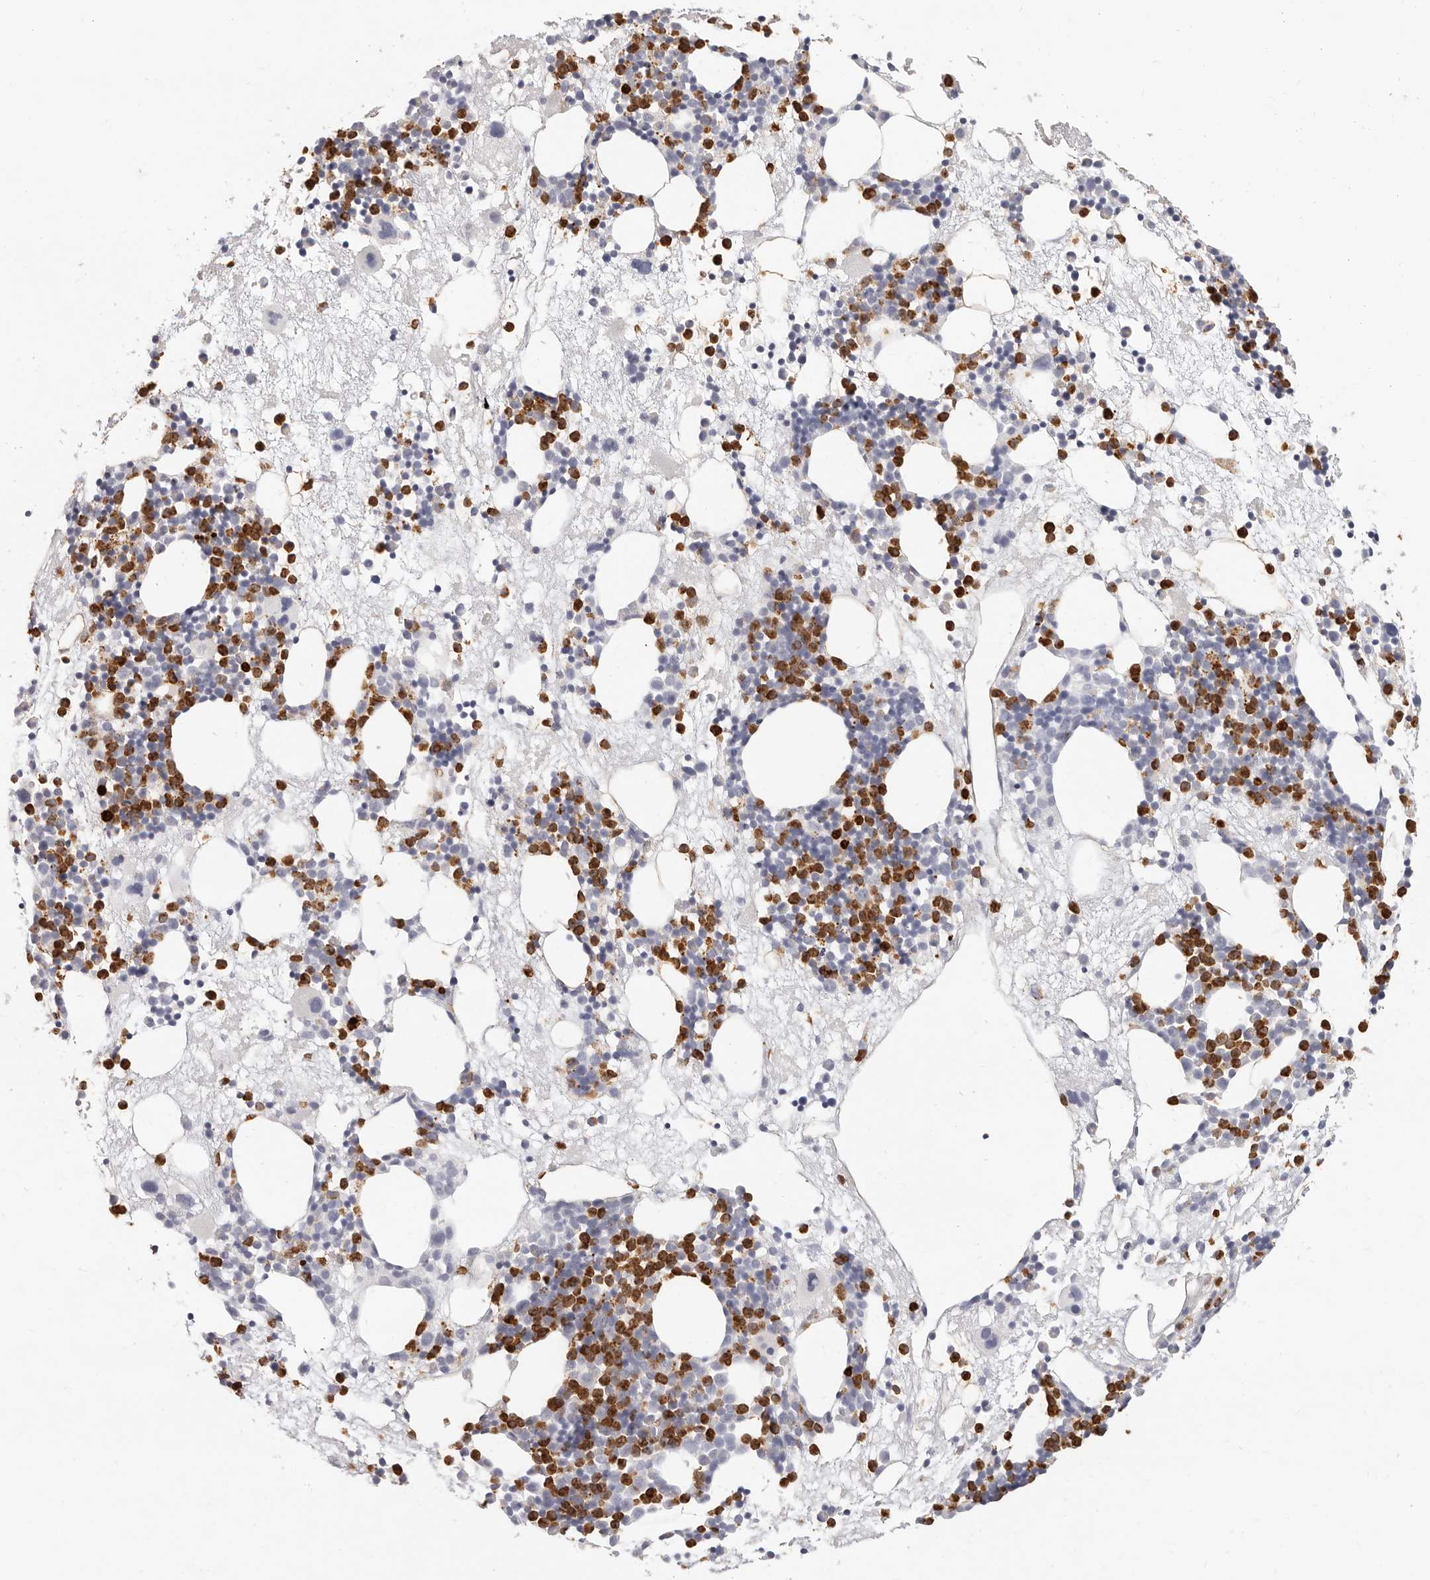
{"staining": {"intensity": "strong", "quantity": "25%-75%", "location": "cytoplasmic/membranous"}, "tissue": "bone marrow", "cell_type": "Hematopoietic cells", "image_type": "normal", "snomed": [{"axis": "morphology", "description": "Normal tissue, NOS"}, {"axis": "topography", "description": "Bone marrow"}], "caption": "Human bone marrow stained with a protein marker displays strong staining in hematopoietic cells.", "gene": "CAMP", "patient": {"sex": "male", "age": 50}}